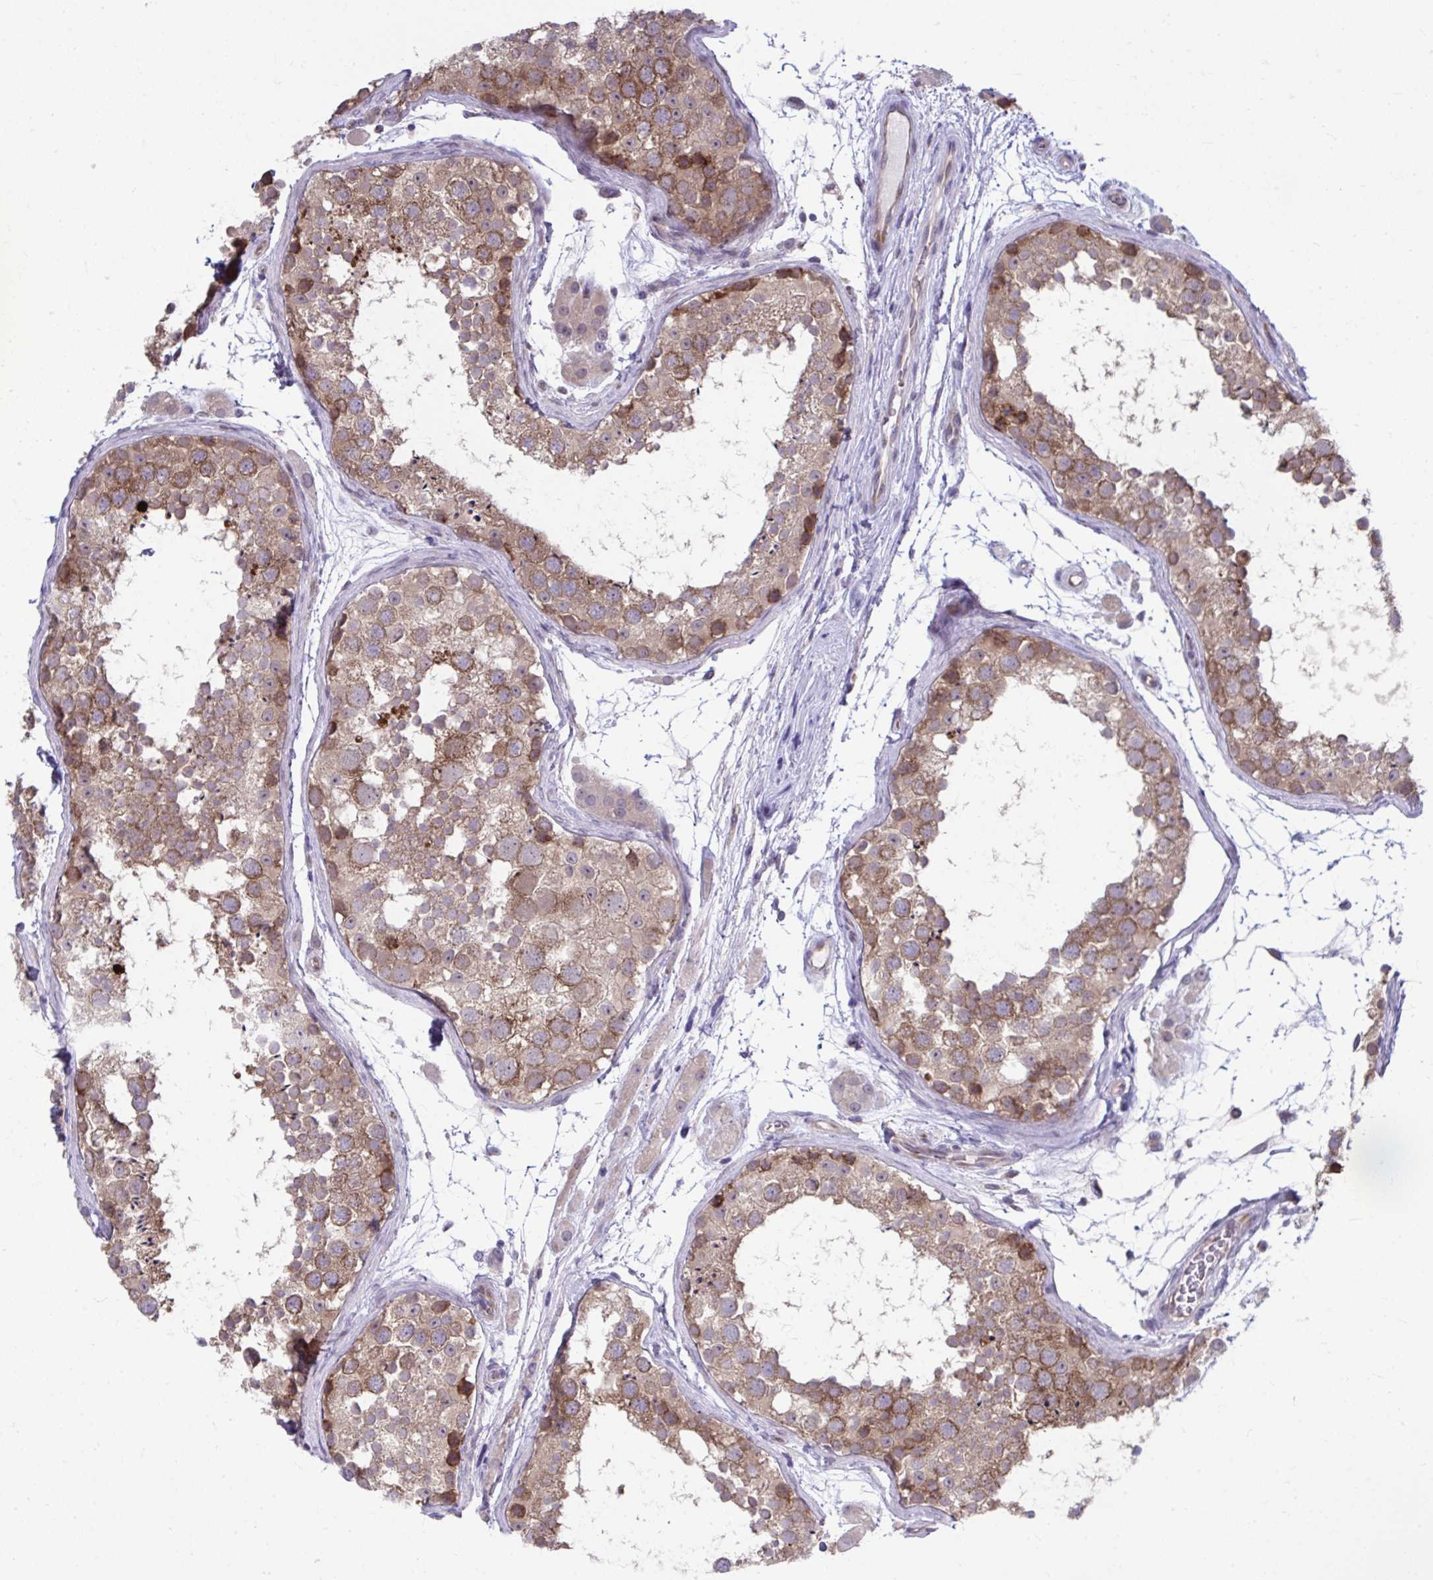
{"staining": {"intensity": "moderate", "quantity": ">75%", "location": "cytoplasmic/membranous"}, "tissue": "testis", "cell_type": "Cells in seminiferous ducts", "image_type": "normal", "snomed": [{"axis": "morphology", "description": "Normal tissue, NOS"}, {"axis": "topography", "description": "Testis"}], "caption": "Testis stained with DAB immunohistochemistry (IHC) shows medium levels of moderate cytoplasmic/membranous staining in about >75% of cells in seminiferous ducts. (Stains: DAB in brown, nuclei in blue, Microscopy: brightfield microscopy at high magnification).", "gene": "SELENON", "patient": {"sex": "male", "age": 41}}